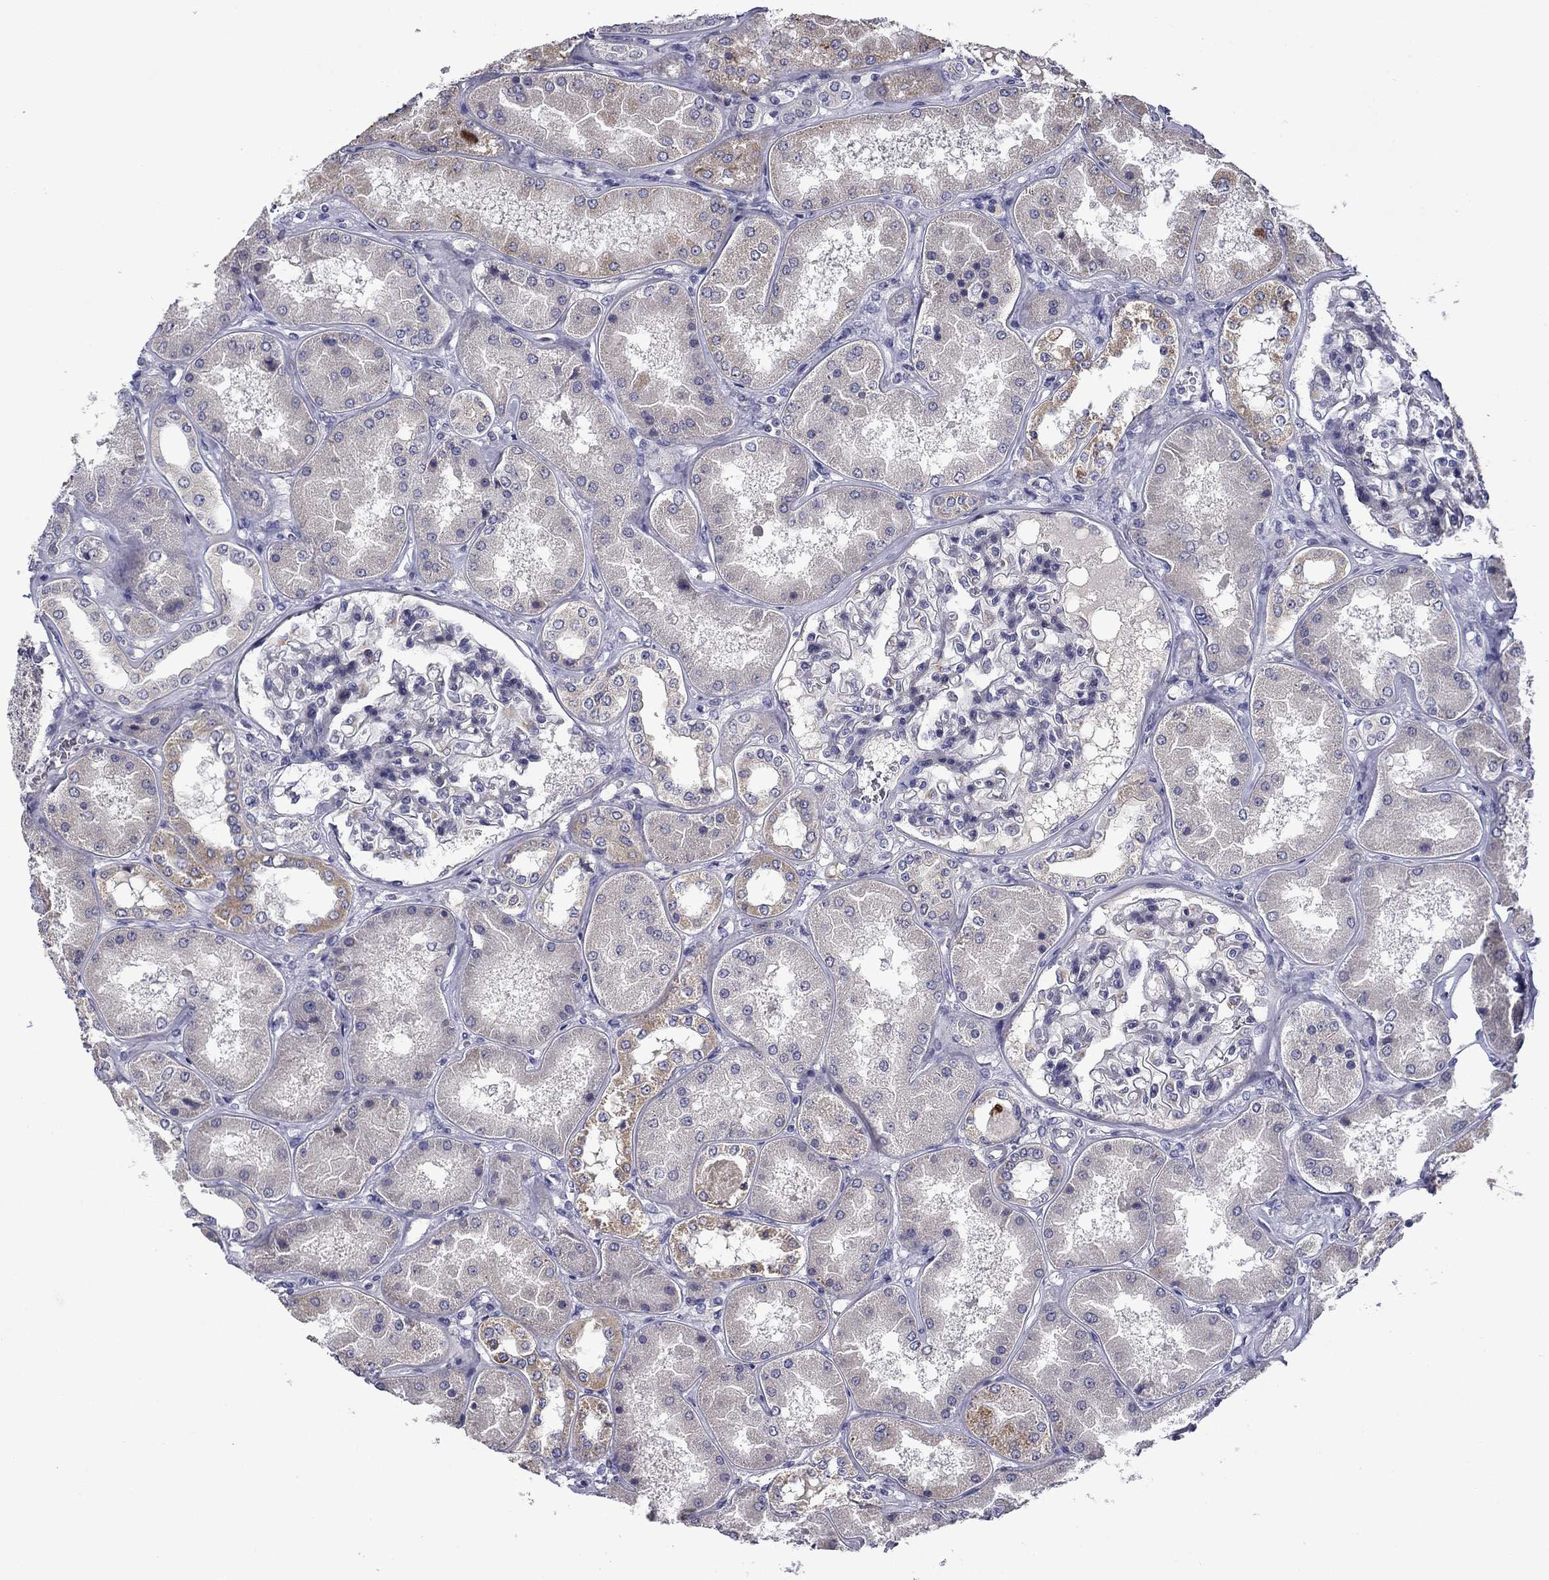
{"staining": {"intensity": "negative", "quantity": "none", "location": "none"}, "tissue": "kidney", "cell_type": "Cells in glomeruli", "image_type": "normal", "snomed": [{"axis": "morphology", "description": "Normal tissue, NOS"}, {"axis": "topography", "description": "Kidney"}], "caption": "The IHC photomicrograph has no significant expression in cells in glomeruli of kidney. (IHC, brightfield microscopy, high magnification).", "gene": "SPATA7", "patient": {"sex": "female", "age": 56}}